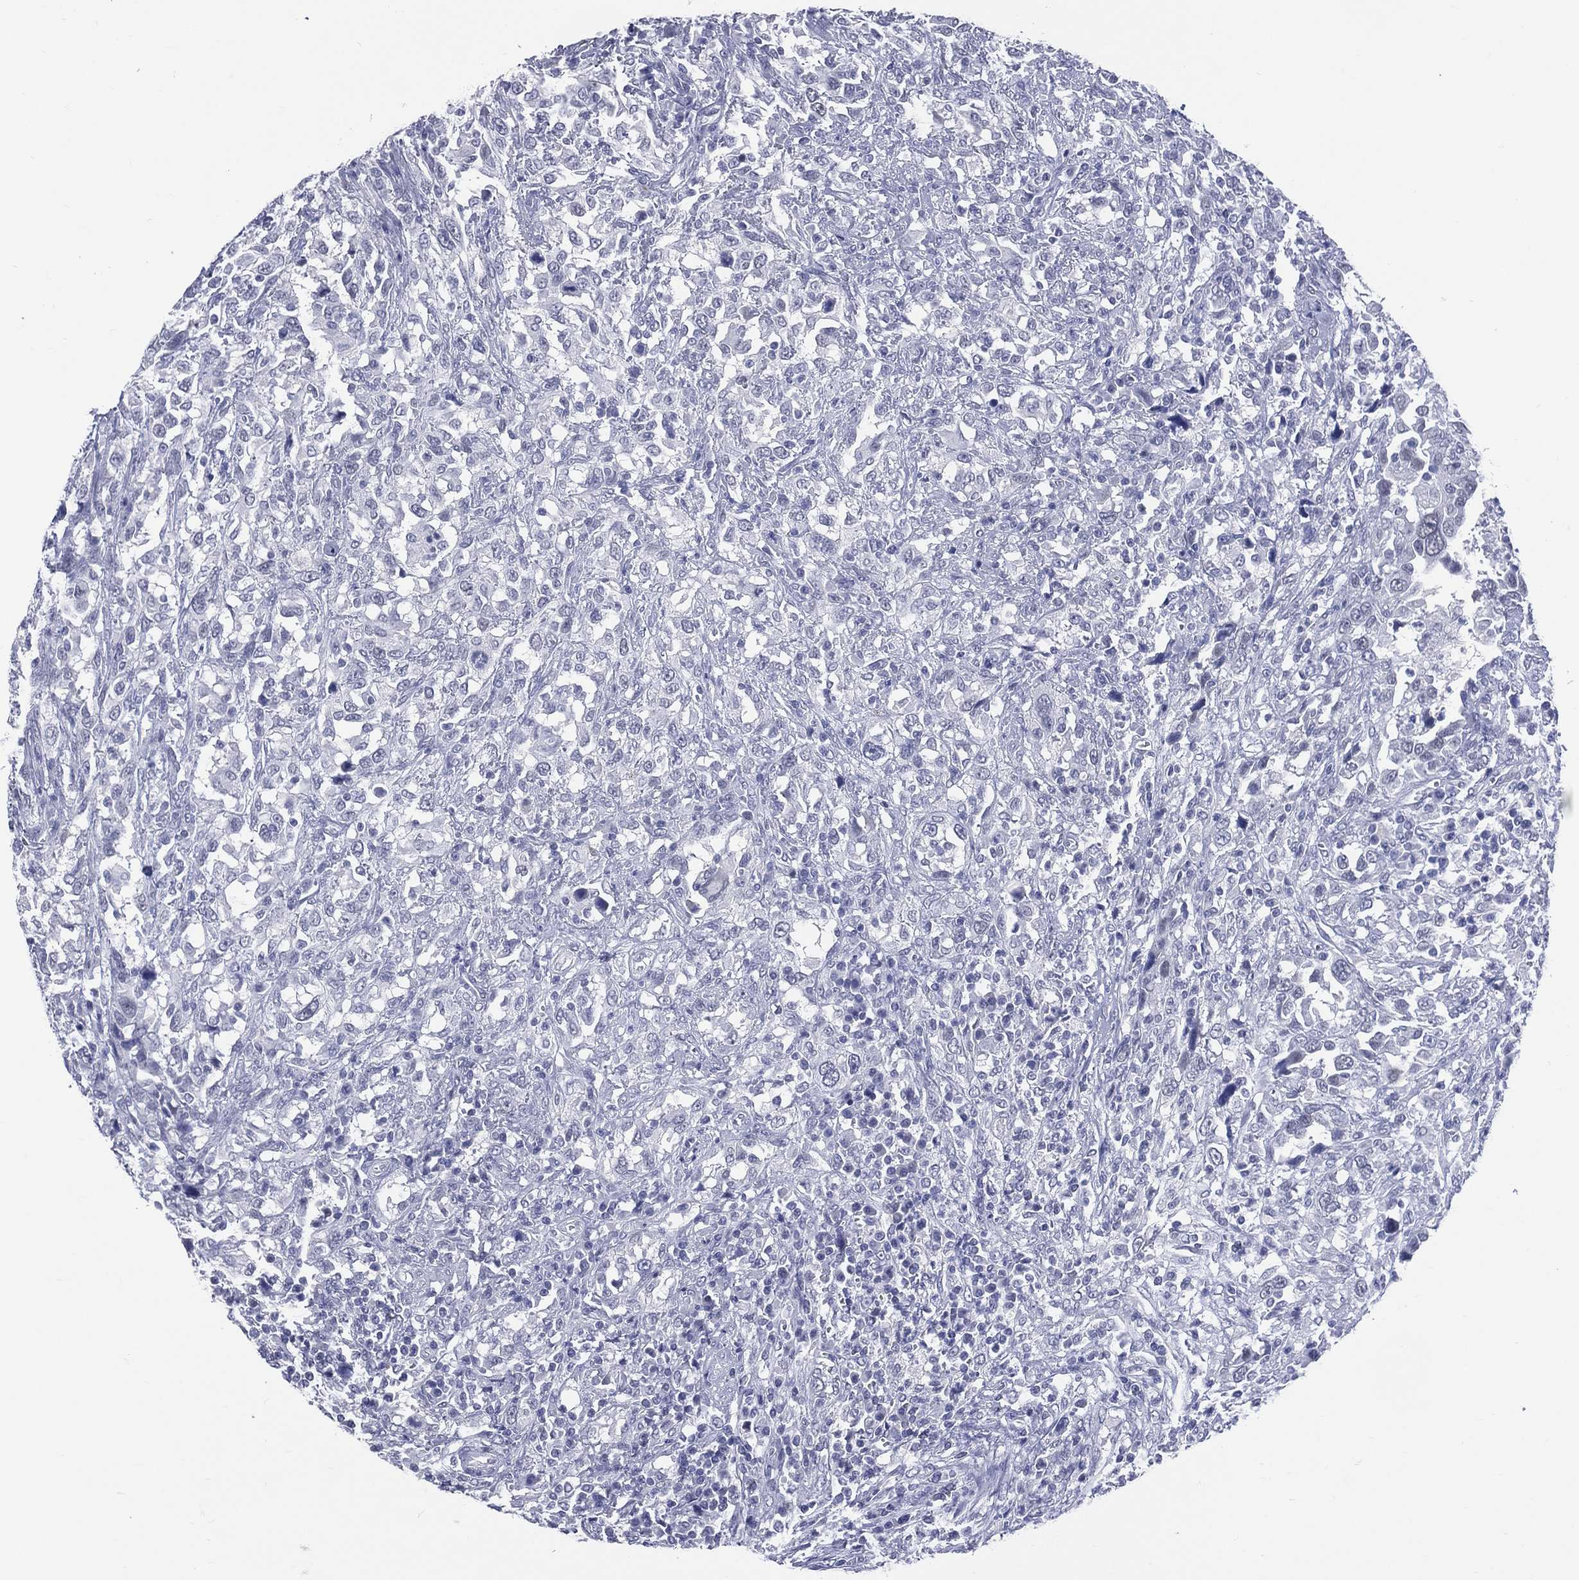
{"staining": {"intensity": "negative", "quantity": "none", "location": "none"}, "tissue": "urothelial cancer", "cell_type": "Tumor cells", "image_type": "cancer", "snomed": [{"axis": "morphology", "description": "Urothelial carcinoma, NOS"}, {"axis": "morphology", "description": "Urothelial carcinoma, High grade"}, {"axis": "topography", "description": "Urinary bladder"}], "caption": "A photomicrograph of urothelial cancer stained for a protein displays no brown staining in tumor cells.", "gene": "MLLT10", "patient": {"sex": "female", "age": 64}}